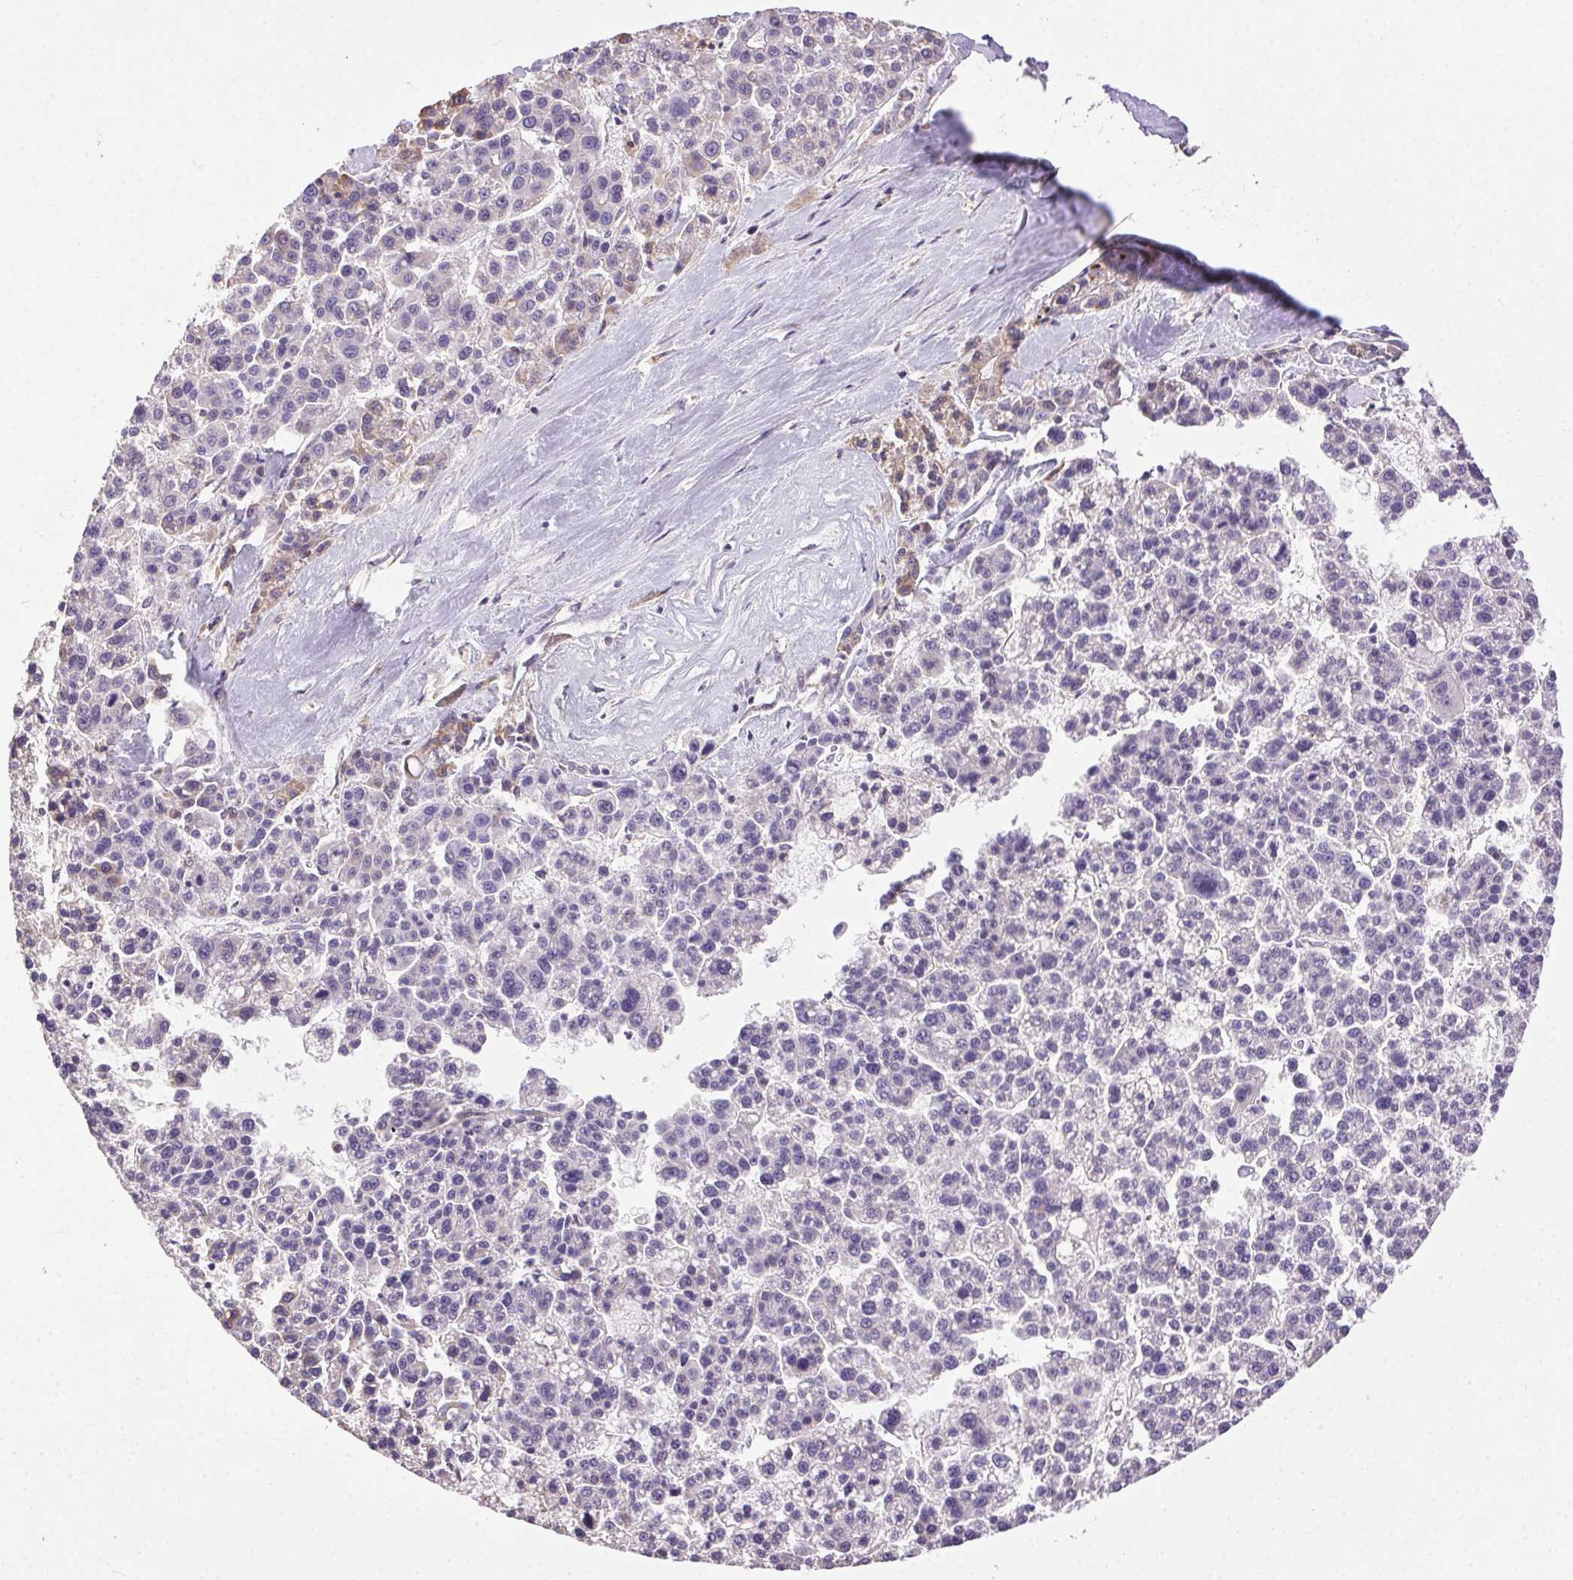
{"staining": {"intensity": "negative", "quantity": "none", "location": "none"}, "tissue": "liver cancer", "cell_type": "Tumor cells", "image_type": "cancer", "snomed": [{"axis": "morphology", "description": "Carcinoma, Hepatocellular, NOS"}, {"axis": "topography", "description": "Liver"}], "caption": "There is no significant positivity in tumor cells of hepatocellular carcinoma (liver).", "gene": "SNX31", "patient": {"sex": "female", "age": 58}}